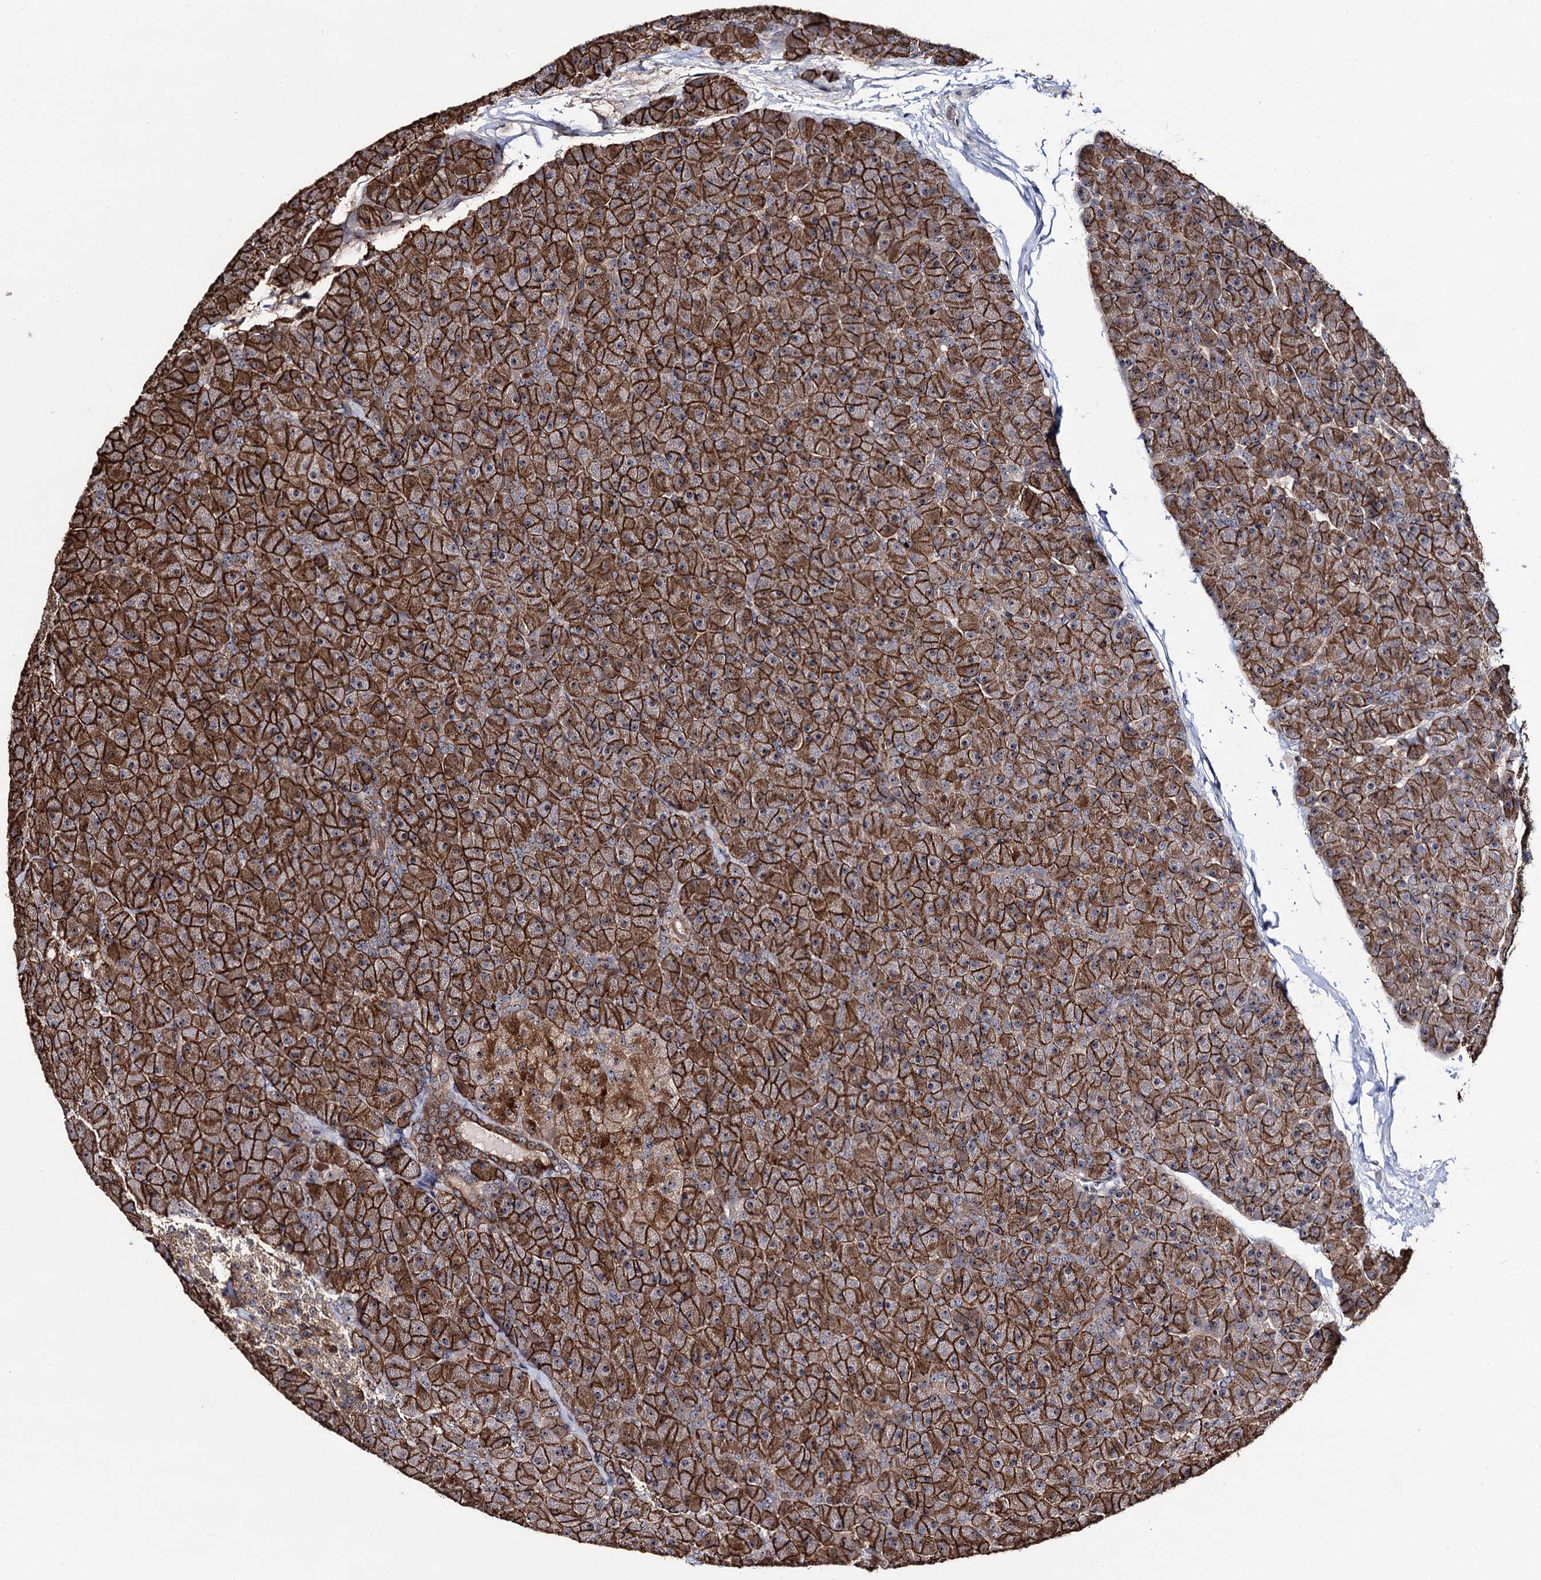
{"staining": {"intensity": "strong", "quantity": ">75%", "location": "cytoplasmic/membranous,nuclear"}, "tissue": "pancreas", "cell_type": "Exocrine glandular cells", "image_type": "normal", "snomed": [{"axis": "morphology", "description": "Normal tissue, NOS"}, {"axis": "topography", "description": "Pancreas"}], "caption": "This micrograph demonstrates immunohistochemistry (IHC) staining of normal human pancreas, with high strong cytoplasmic/membranous,nuclear positivity in about >75% of exocrine glandular cells.", "gene": "SUPT20H", "patient": {"sex": "male", "age": 36}}